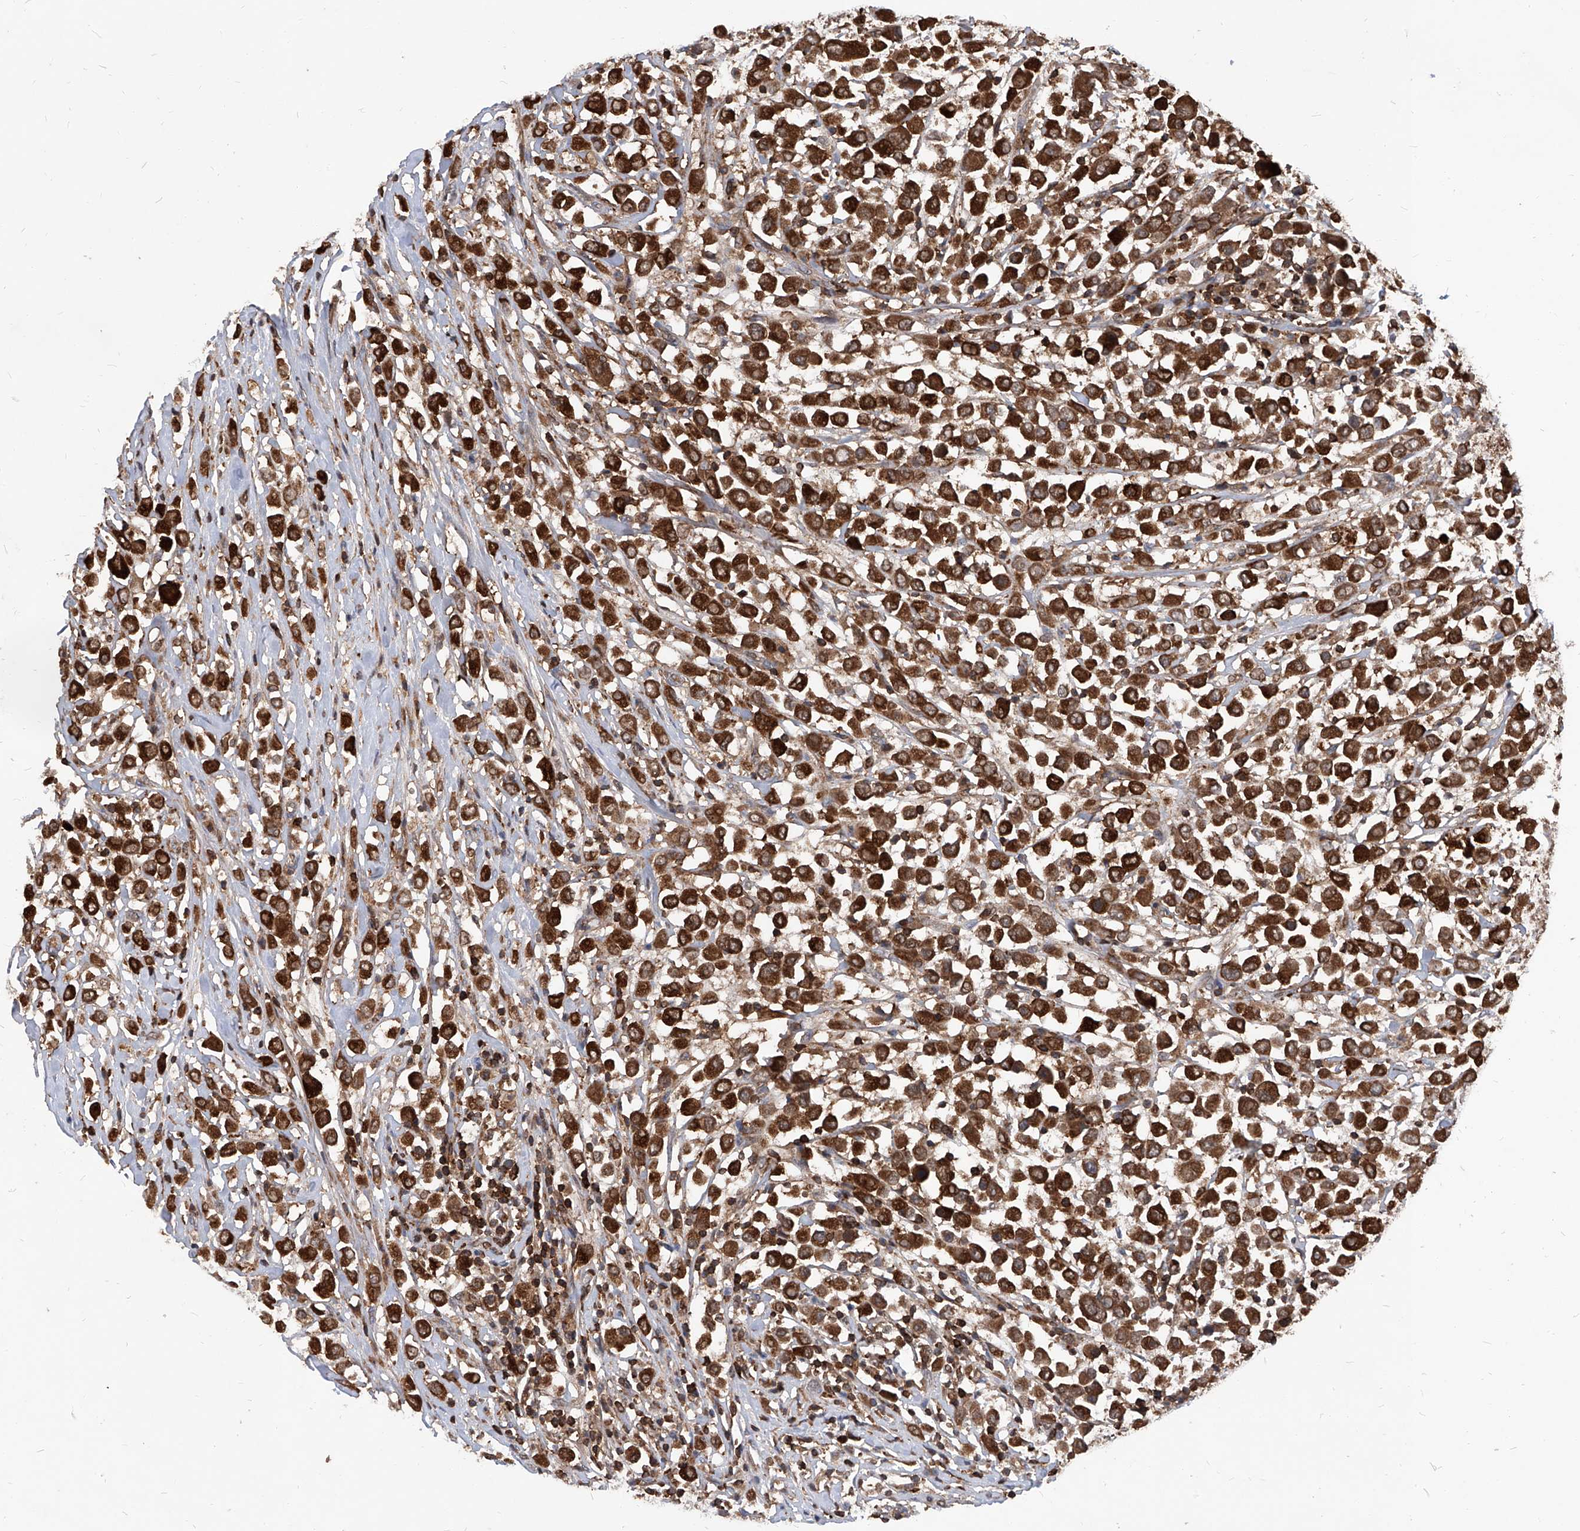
{"staining": {"intensity": "strong", "quantity": ">75%", "location": "cytoplasmic/membranous"}, "tissue": "breast cancer", "cell_type": "Tumor cells", "image_type": "cancer", "snomed": [{"axis": "morphology", "description": "Duct carcinoma"}, {"axis": "topography", "description": "Breast"}], "caption": "Strong cytoplasmic/membranous protein expression is identified in approximately >75% of tumor cells in breast cancer (invasive ductal carcinoma). The protein of interest is shown in brown color, while the nuclei are stained blue.", "gene": "ABRACL", "patient": {"sex": "female", "age": 61}}